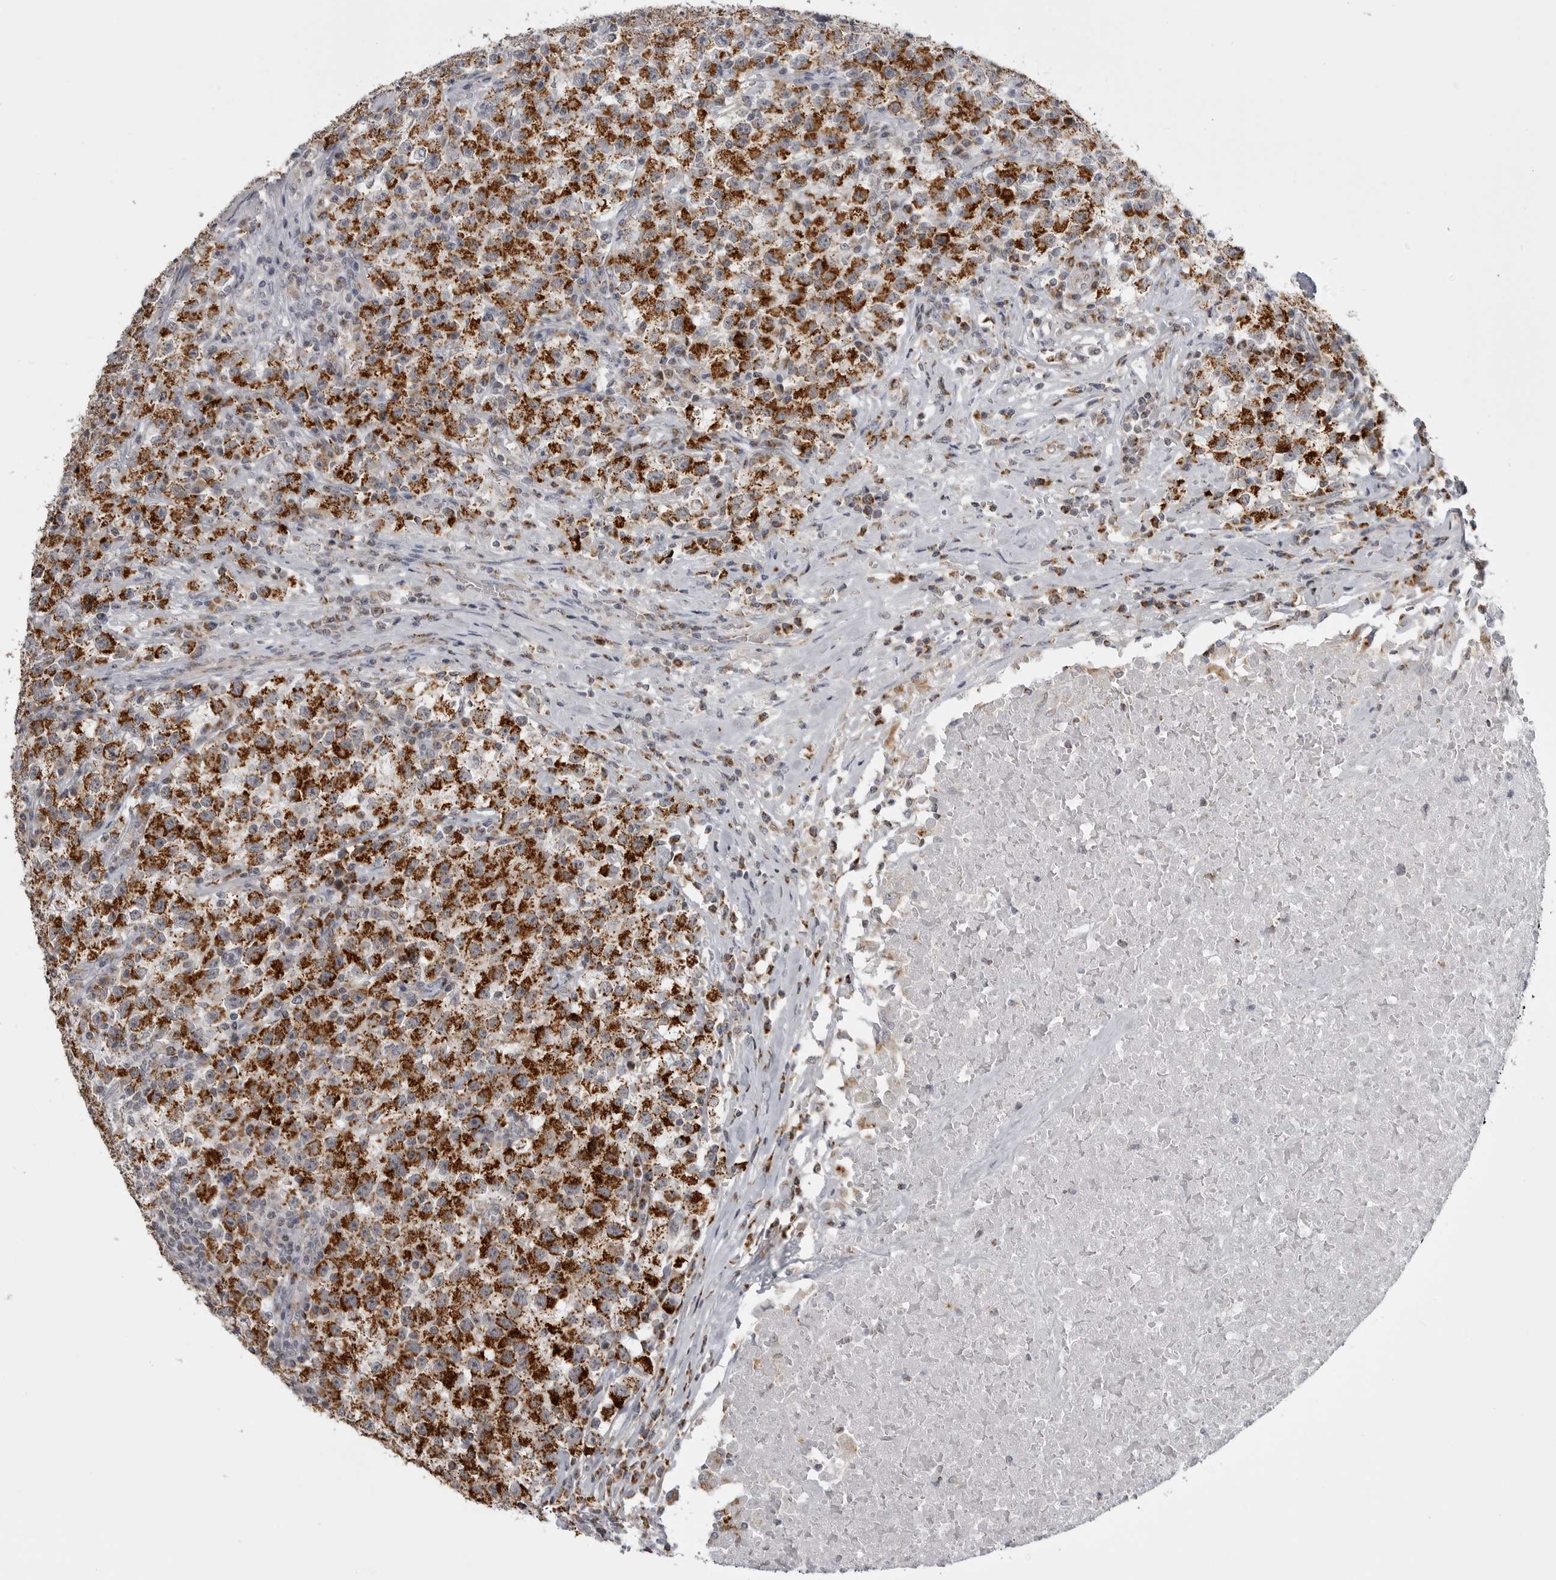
{"staining": {"intensity": "strong", "quantity": ">75%", "location": "cytoplasmic/membranous"}, "tissue": "testis cancer", "cell_type": "Tumor cells", "image_type": "cancer", "snomed": [{"axis": "morphology", "description": "Seminoma, NOS"}, {"axis": "topography", "description": "Testis"}], "caption": "Tumor cells demonstrate strong cytoplasmic/membranous expression in about >75% of cells in testis cancer (seminoma). Ihc stains the protein in brown and the nuclei are stained blue.", "gene": "TUFM", "patient": {"sex": "male", "age": 22}}